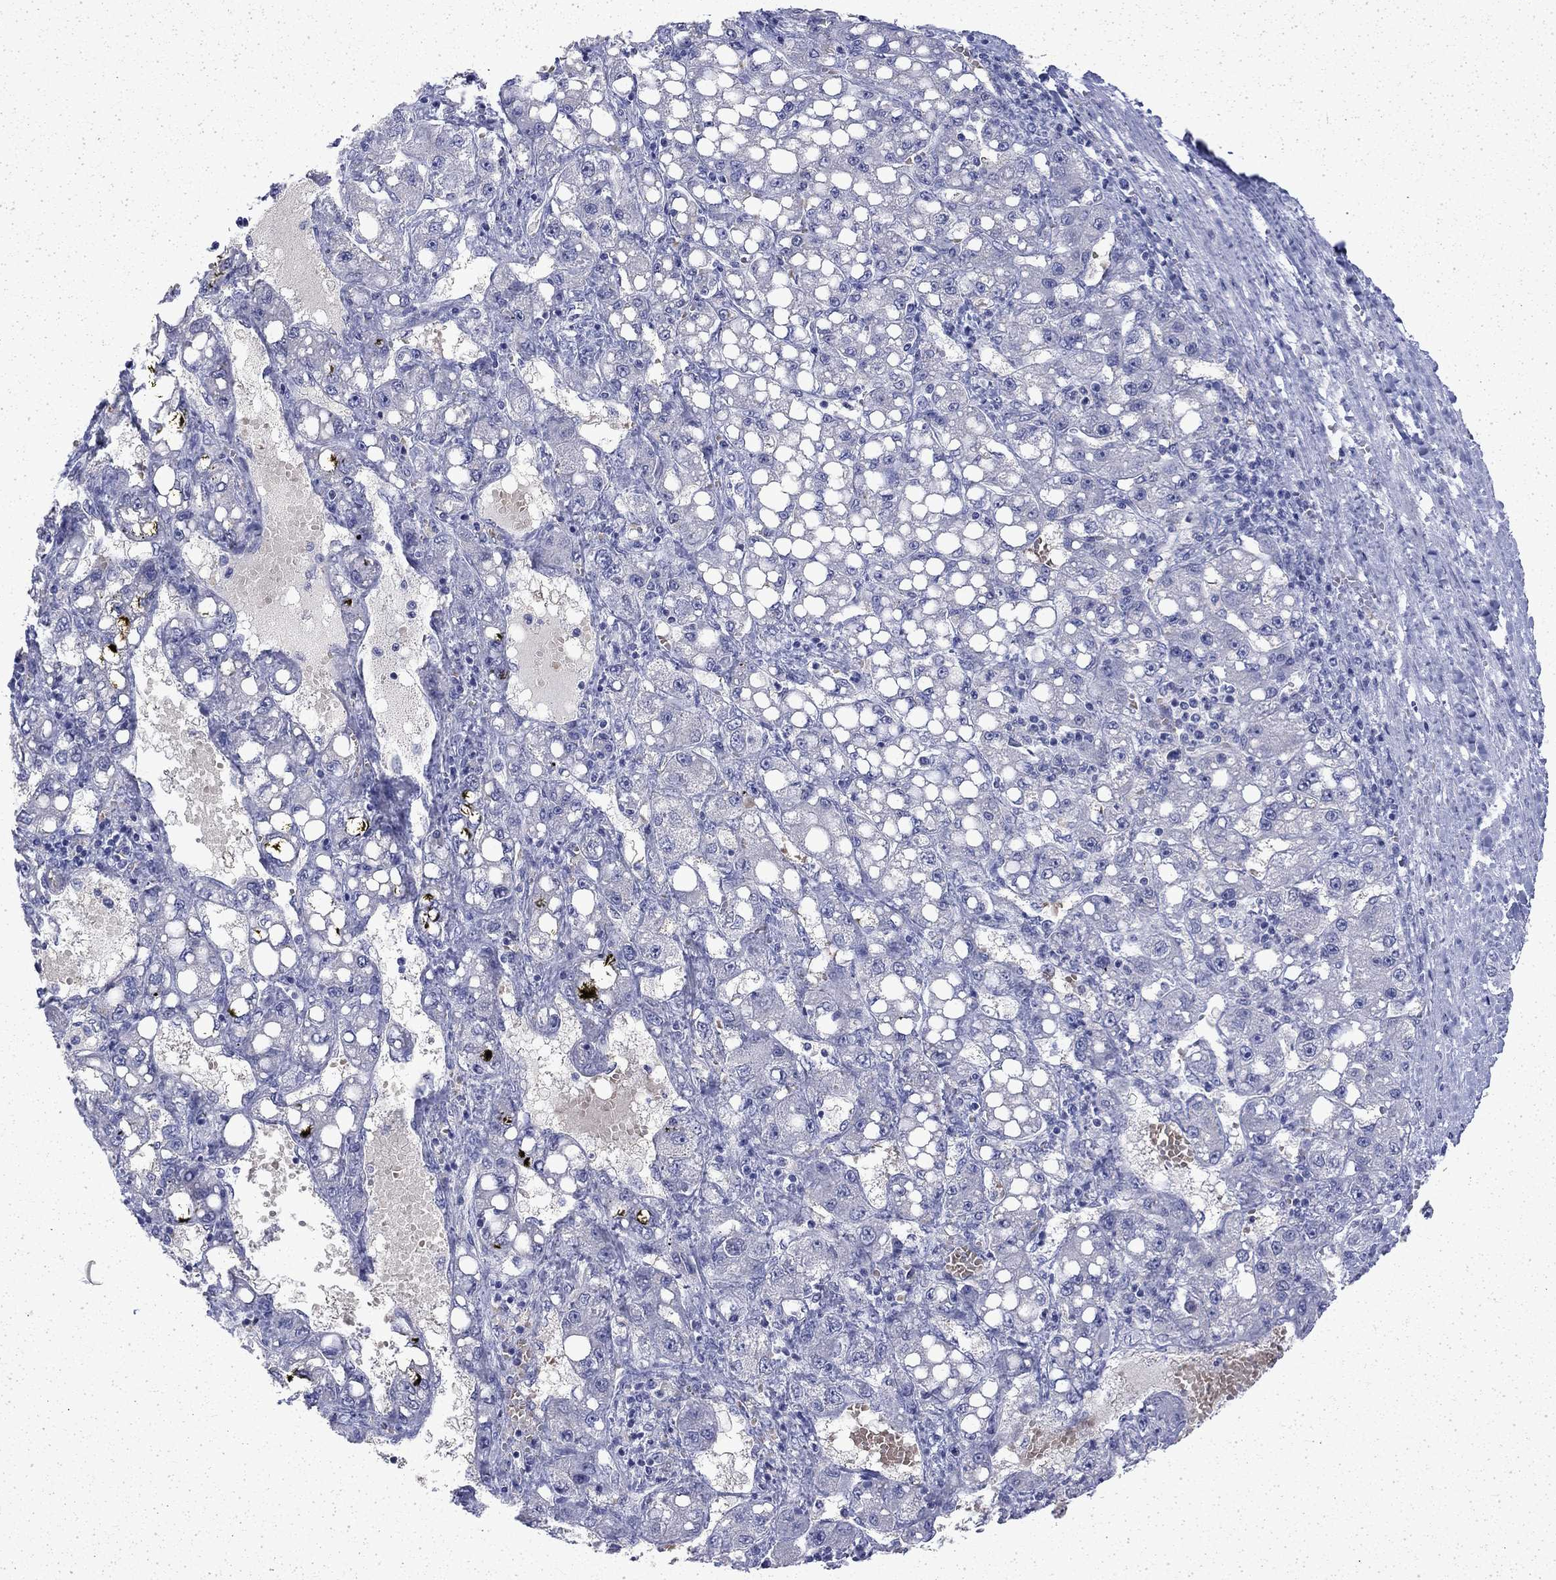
{"staining": {"intensity": "negative", "quantity": "none", "location": "none"}, "tissue": "liver cancer", "cell_type": "Tumor cells", "image_type": "cancer", "snomed": [{"axis": "morphology", "description": "Carcinoma, Hepatocellular, NOS"}, {"axis": "topography", "description": "Liver"}], "caption": "High magnification brightfield microscopy of liver hepatocellular carcinoma stained with DAB (3,3'-diaminobenzidine) (brown) and counterstained with hematoxylin (blue): tumor cells show no significant positivity. (Stains: DAB IHC with hematoxylin counter stain, Microscopy: brightfield microscopy at high magnification).", "gene": "ENPP6", "patient": {"sex": "female", "age": 65}}